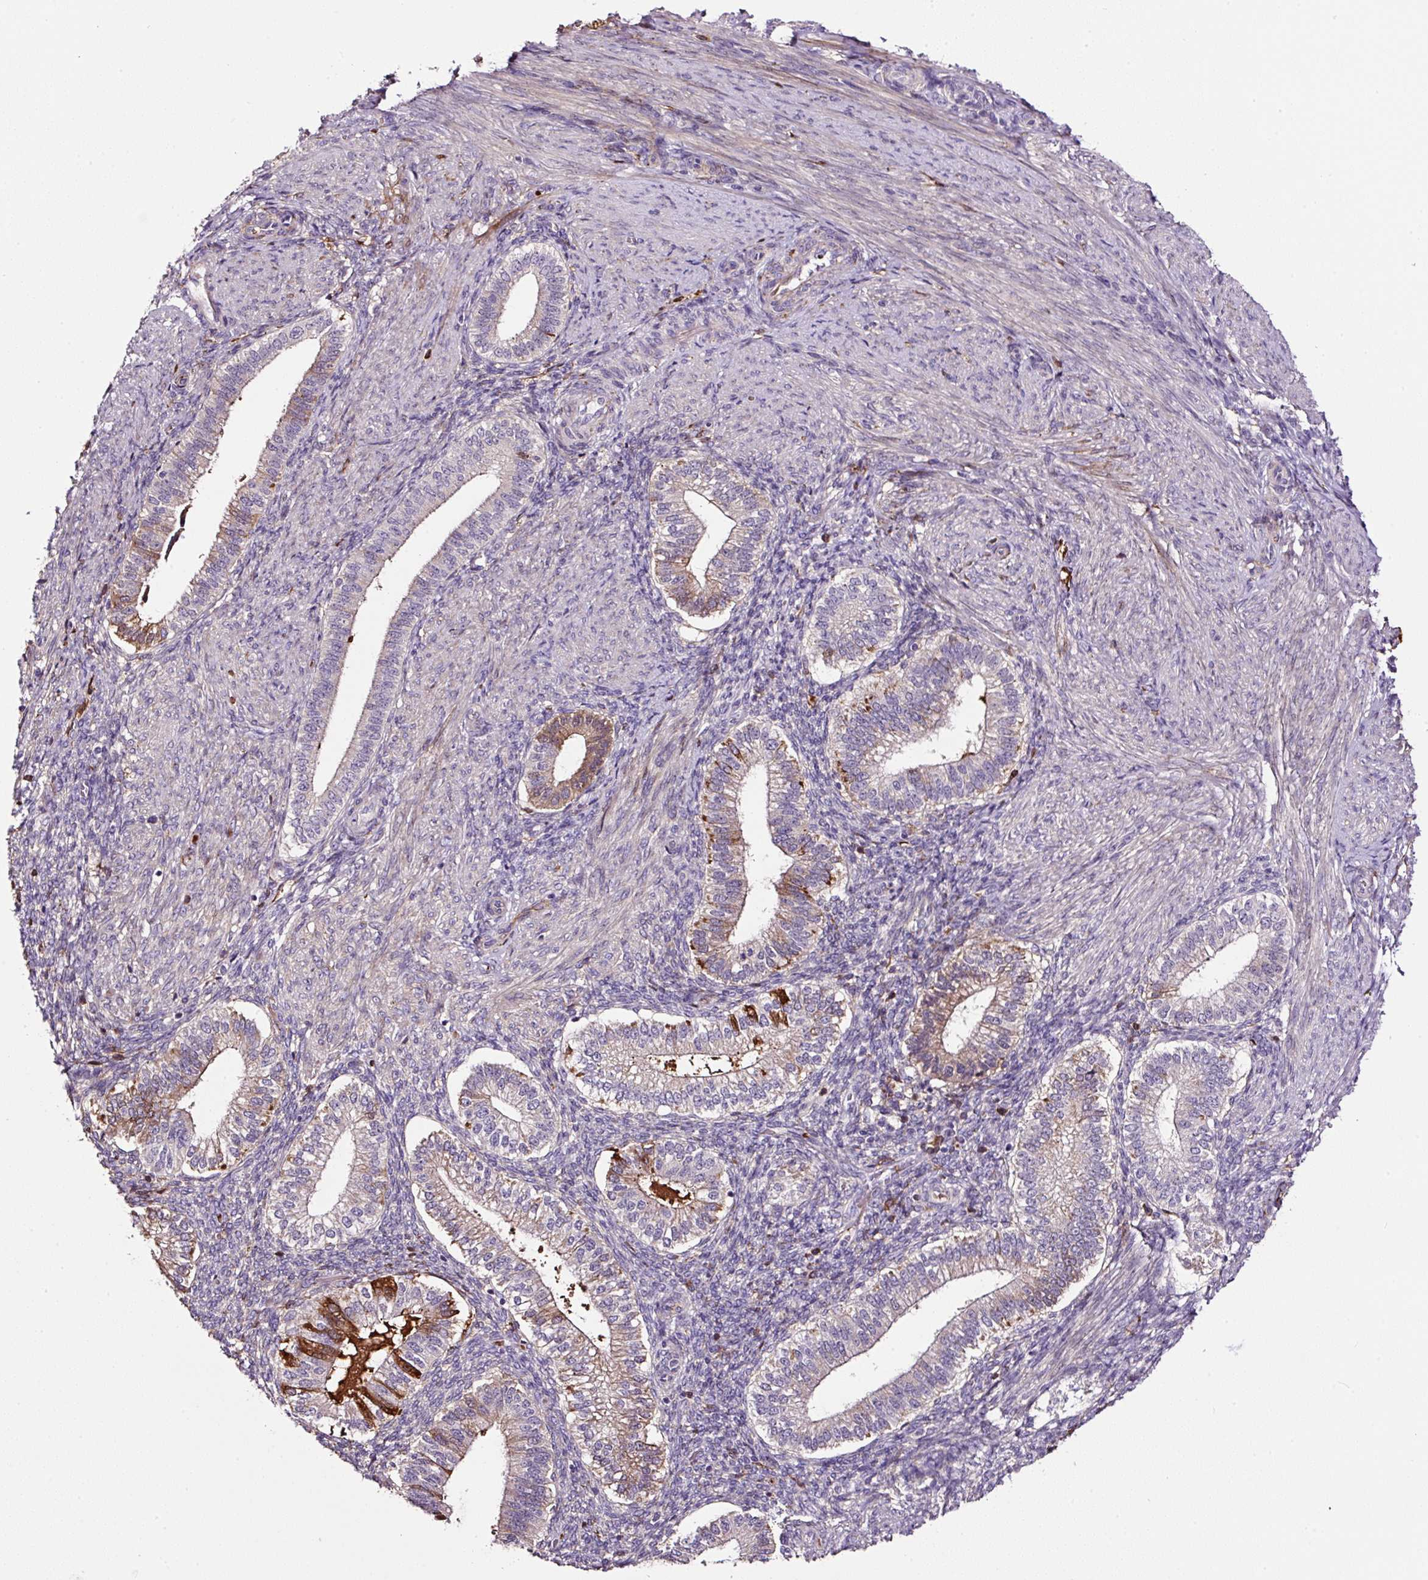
{"staining": {"intensity": "negative", "quantity": "none", "location": "none"}, "tissue": "endometrium", "cell_type": "Cells in endometrial stroma", "image_type": "normal", "snomed": [{"axis": "morphology", "description": "Normal tissue, NOS"}, {"axis": "topography", "description": "Endometrium"}], "caption": "DAB immunohistochemical staining of unremarkable human endometrium exhibits no significant staining in cells in endometrial stroma.", "gene": "LRRC24", "patient": {"sex": "female", "age": 25}}